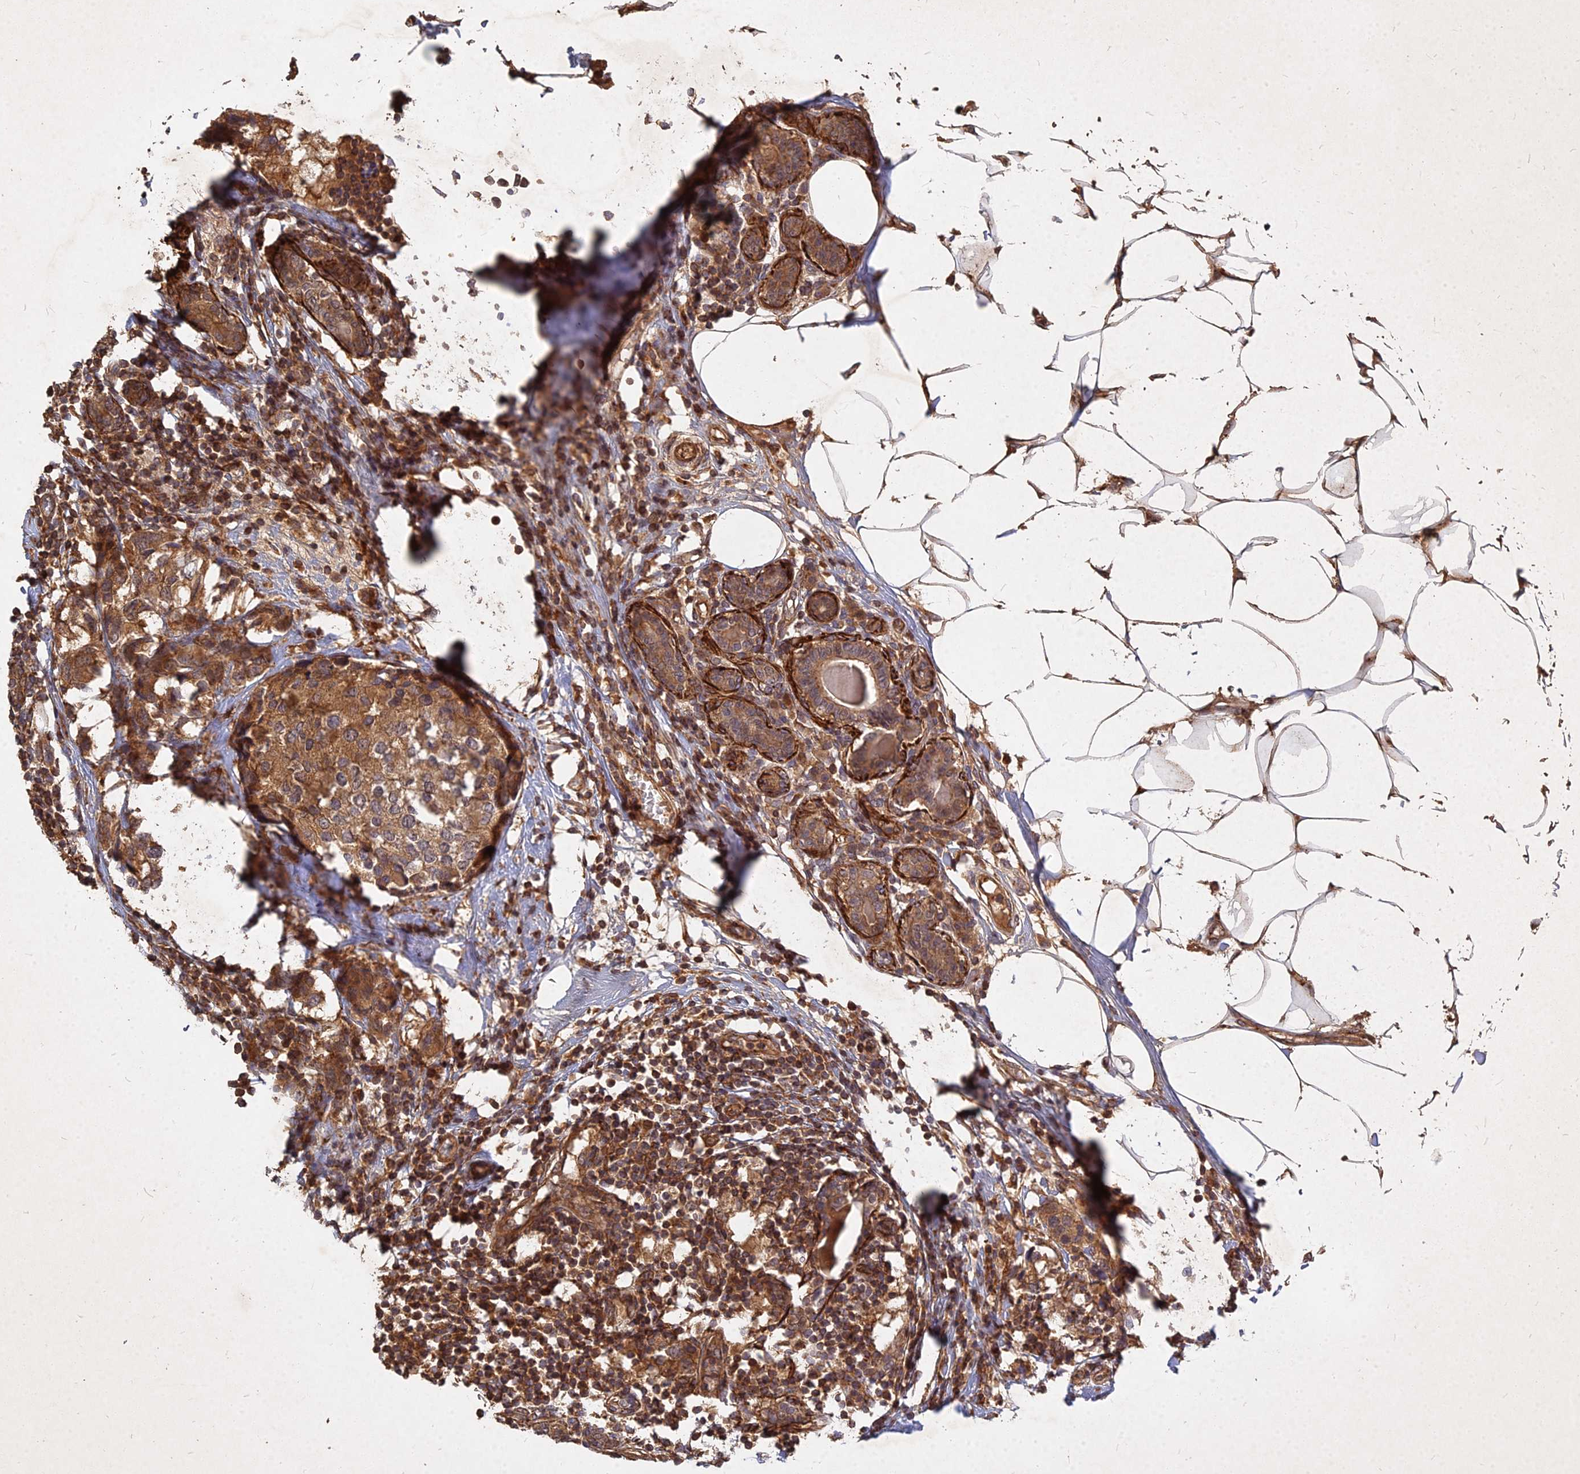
{"staining": {"intensity": "moderate", "quantity": ">75%", "location": "cytoplasmic/membranous"}, "tissue": "breast cancer", "cell_type": "Tumor cells", "image_type": "cancer", "snomed": [{"axis": "morphology", "description": "Lobular carcinoma"}, {"axis": "topography", "description": "Breast"}], "caption": "Protein staining of lobular carcinoma (breast) tissue shows moderate cytoplasmic/membranous positivity in about >75% of tumor cells.", "gene": "UBE2W", "patient": {"sex": "female", "age": 59}}